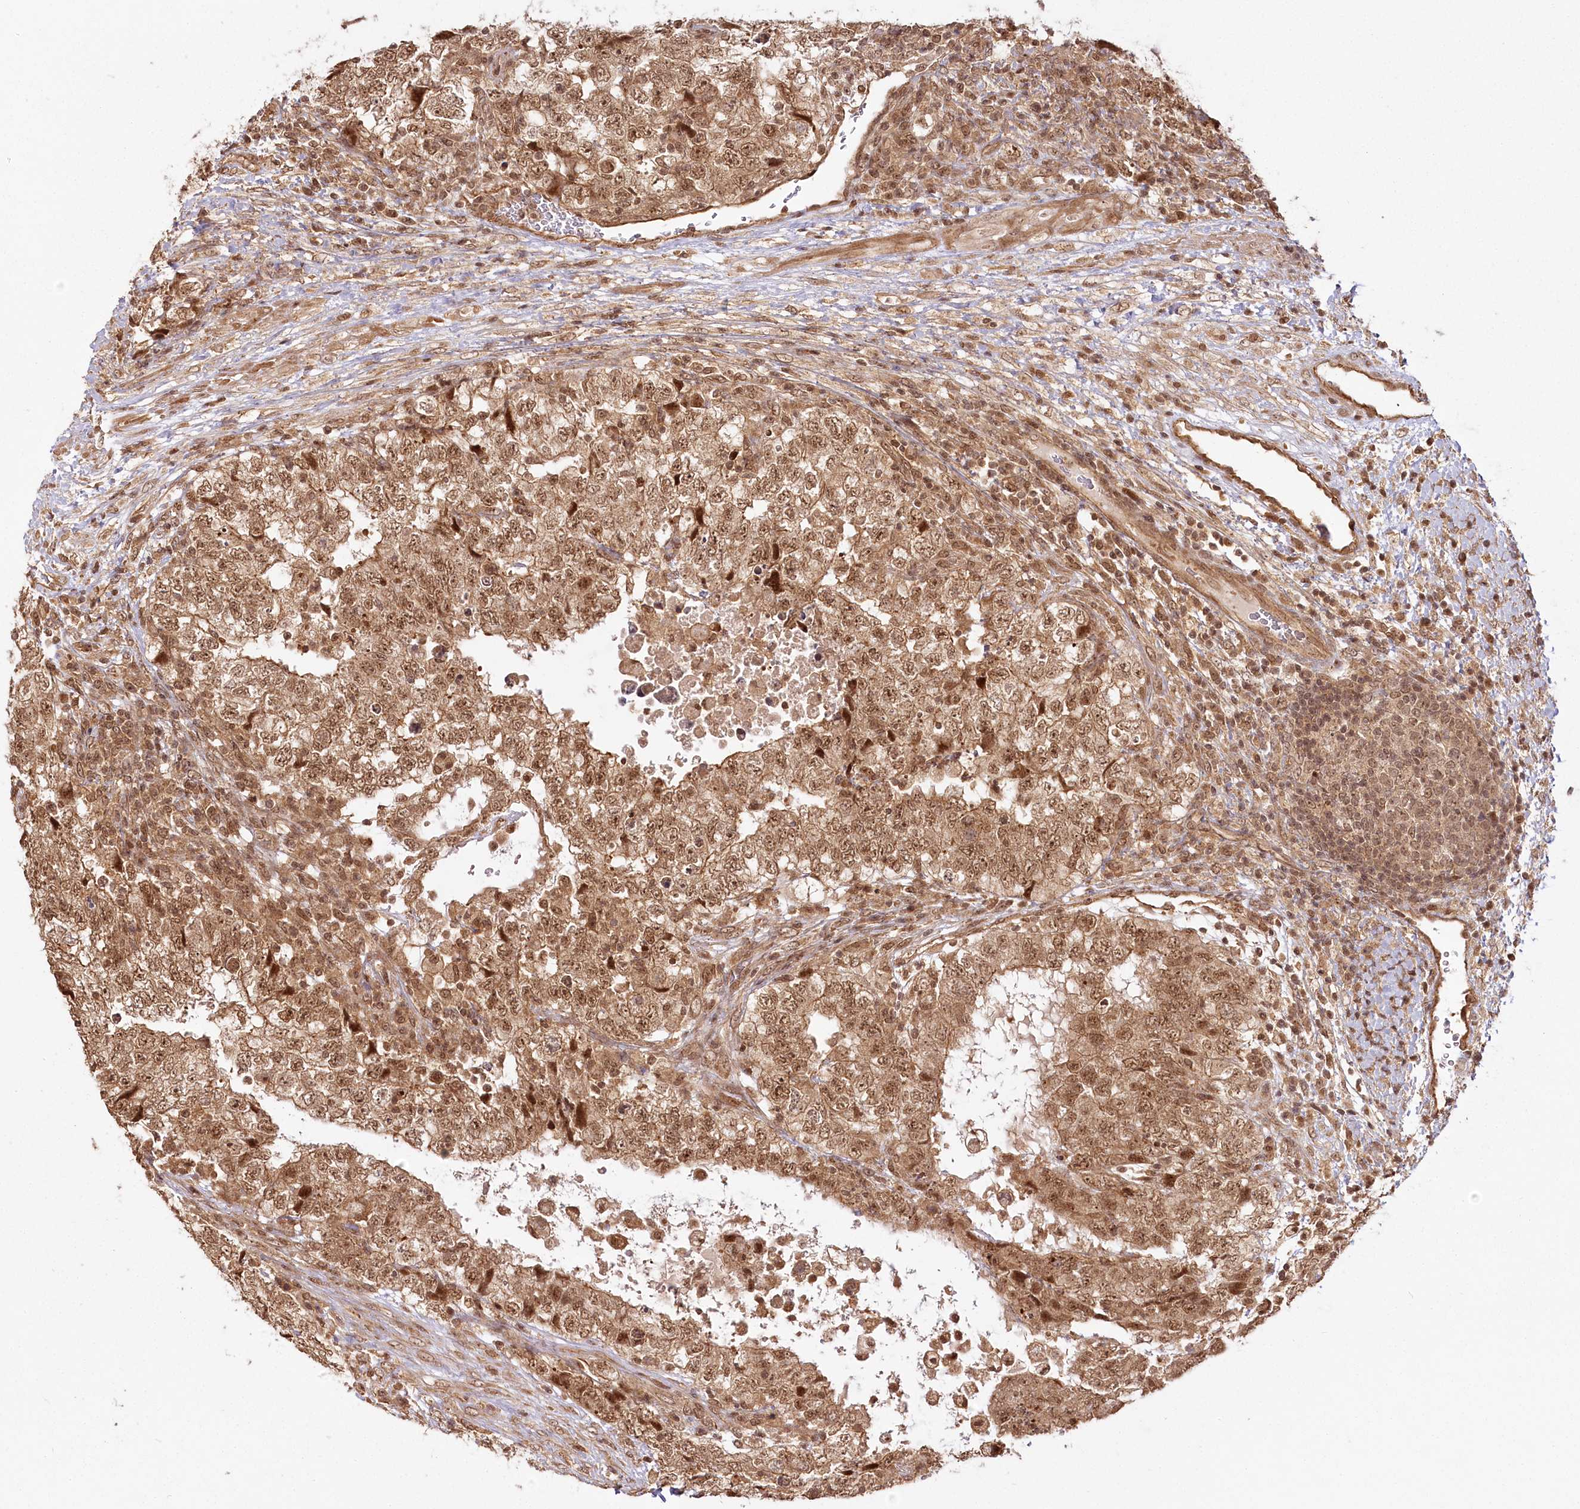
{"staining": {"intensity": "moderate", "quantity": ">75%", "location": "cytoplasmic/membranous,nuclear"}, "tissue": "testis cancer", "cell_type": "Tumor cells", "image_type": "cancer", "snomed": [{"axis": "morphology", "description": "Carcinoma, Embryonal, NOS"}, {"axis": "topography", "description": "Testis"}], "caption": "Testis cancer tissue displays moderate cytoplasmic/membranous and nuclear positivity in approximately >75% of tumor cells, visualized by immunohistochemistry.", "gene": "R3HDM2", "patient": {"sex": "male", "age": 37}}